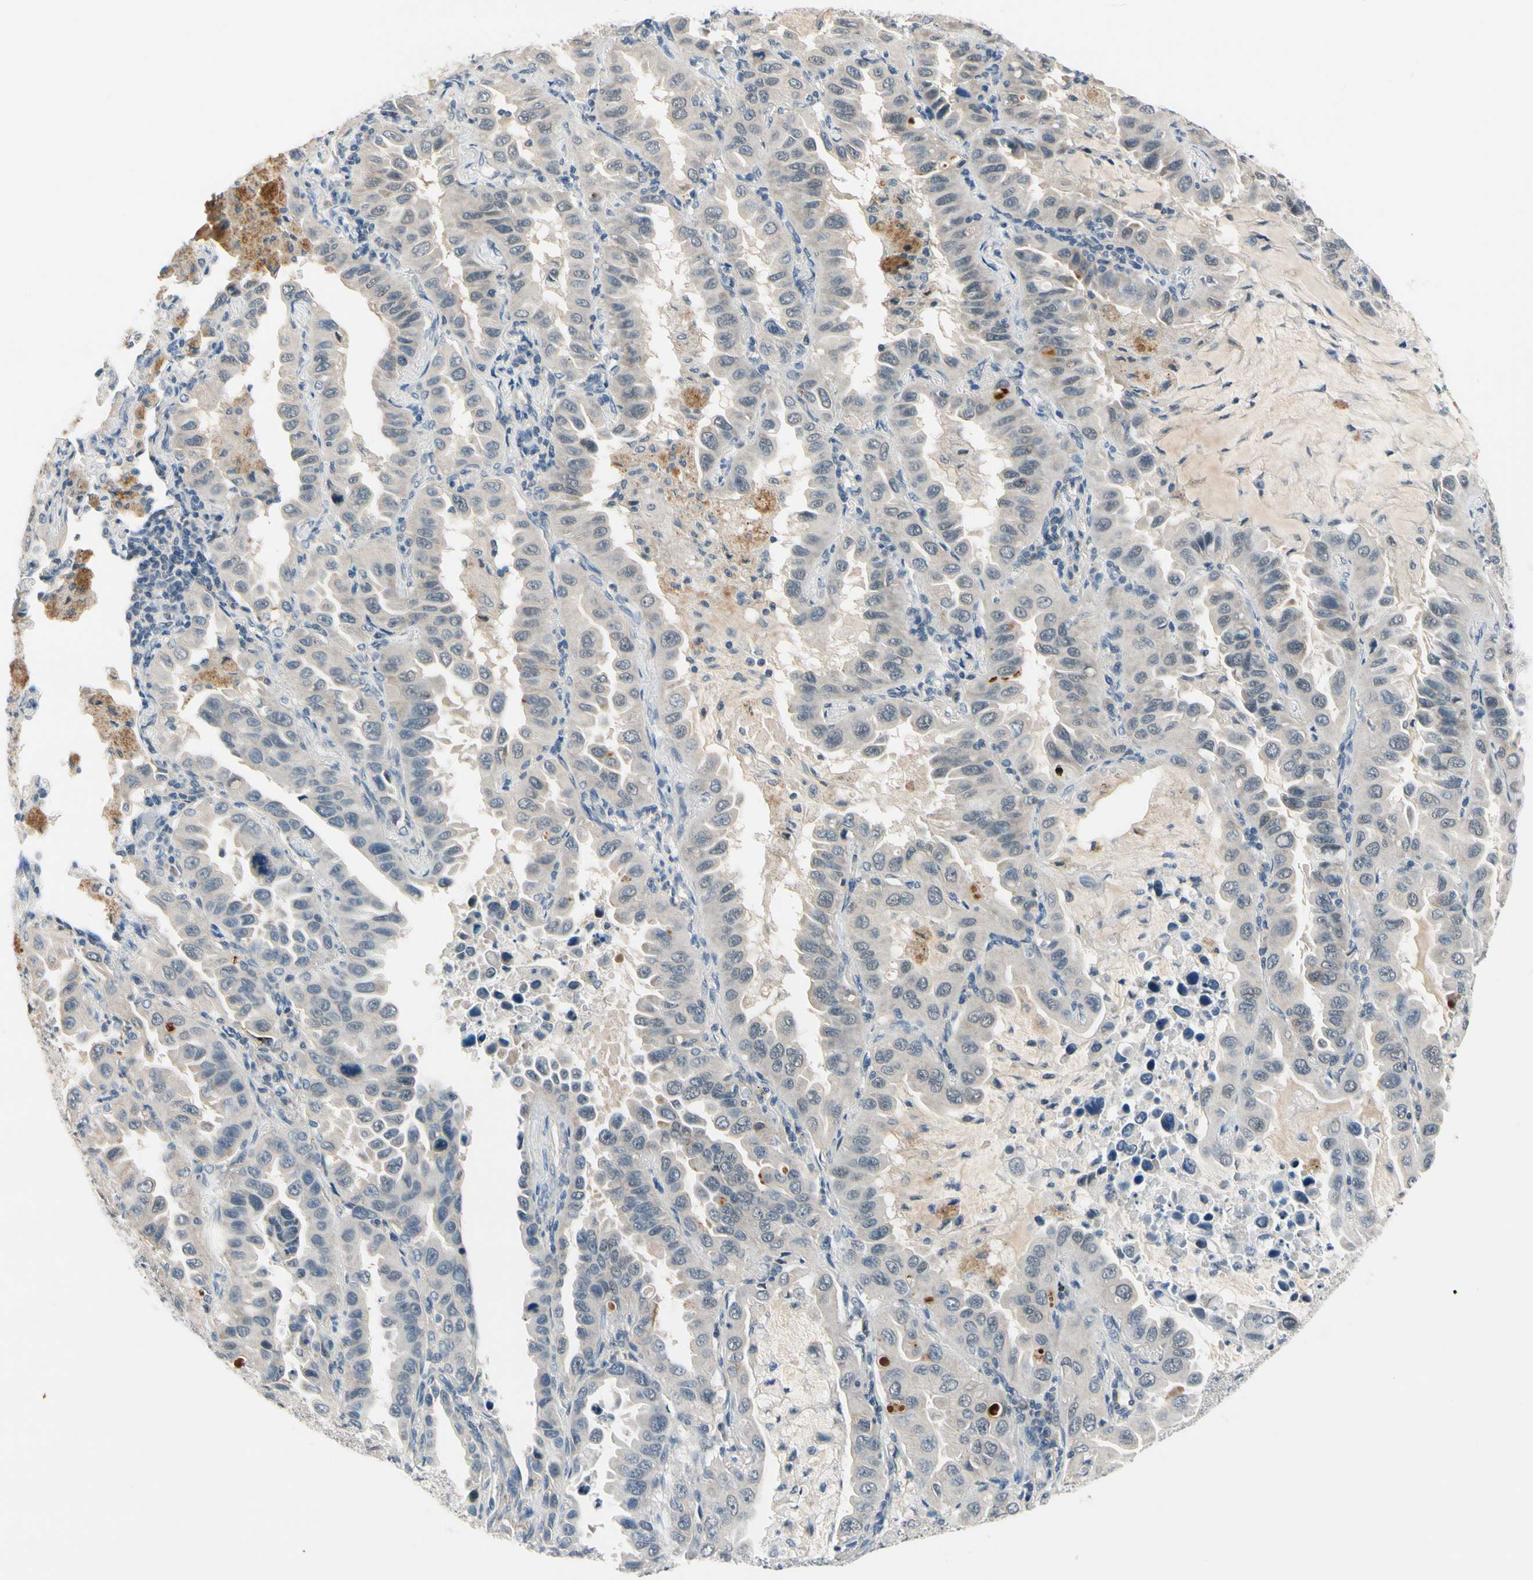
{"staining": {"intensity": "negative", "quantity": "none", "location": "none"}, "tissue": "lung cancer", "cell_type": "Tumor cells", "image_type": "cancer", "snomed": [{"axis": "morphology", "description": "Adenocarcinoma, NOS"}, {"axis": "topography", "description": "Lung"}], "caption": "Human lung cancer (adenocarcinoma) stained for a protein using immunohistochemistry displays no expression in tumor cells.", "gene": "SLC27A6", "patient": {"sex": "male", "age": 64}}